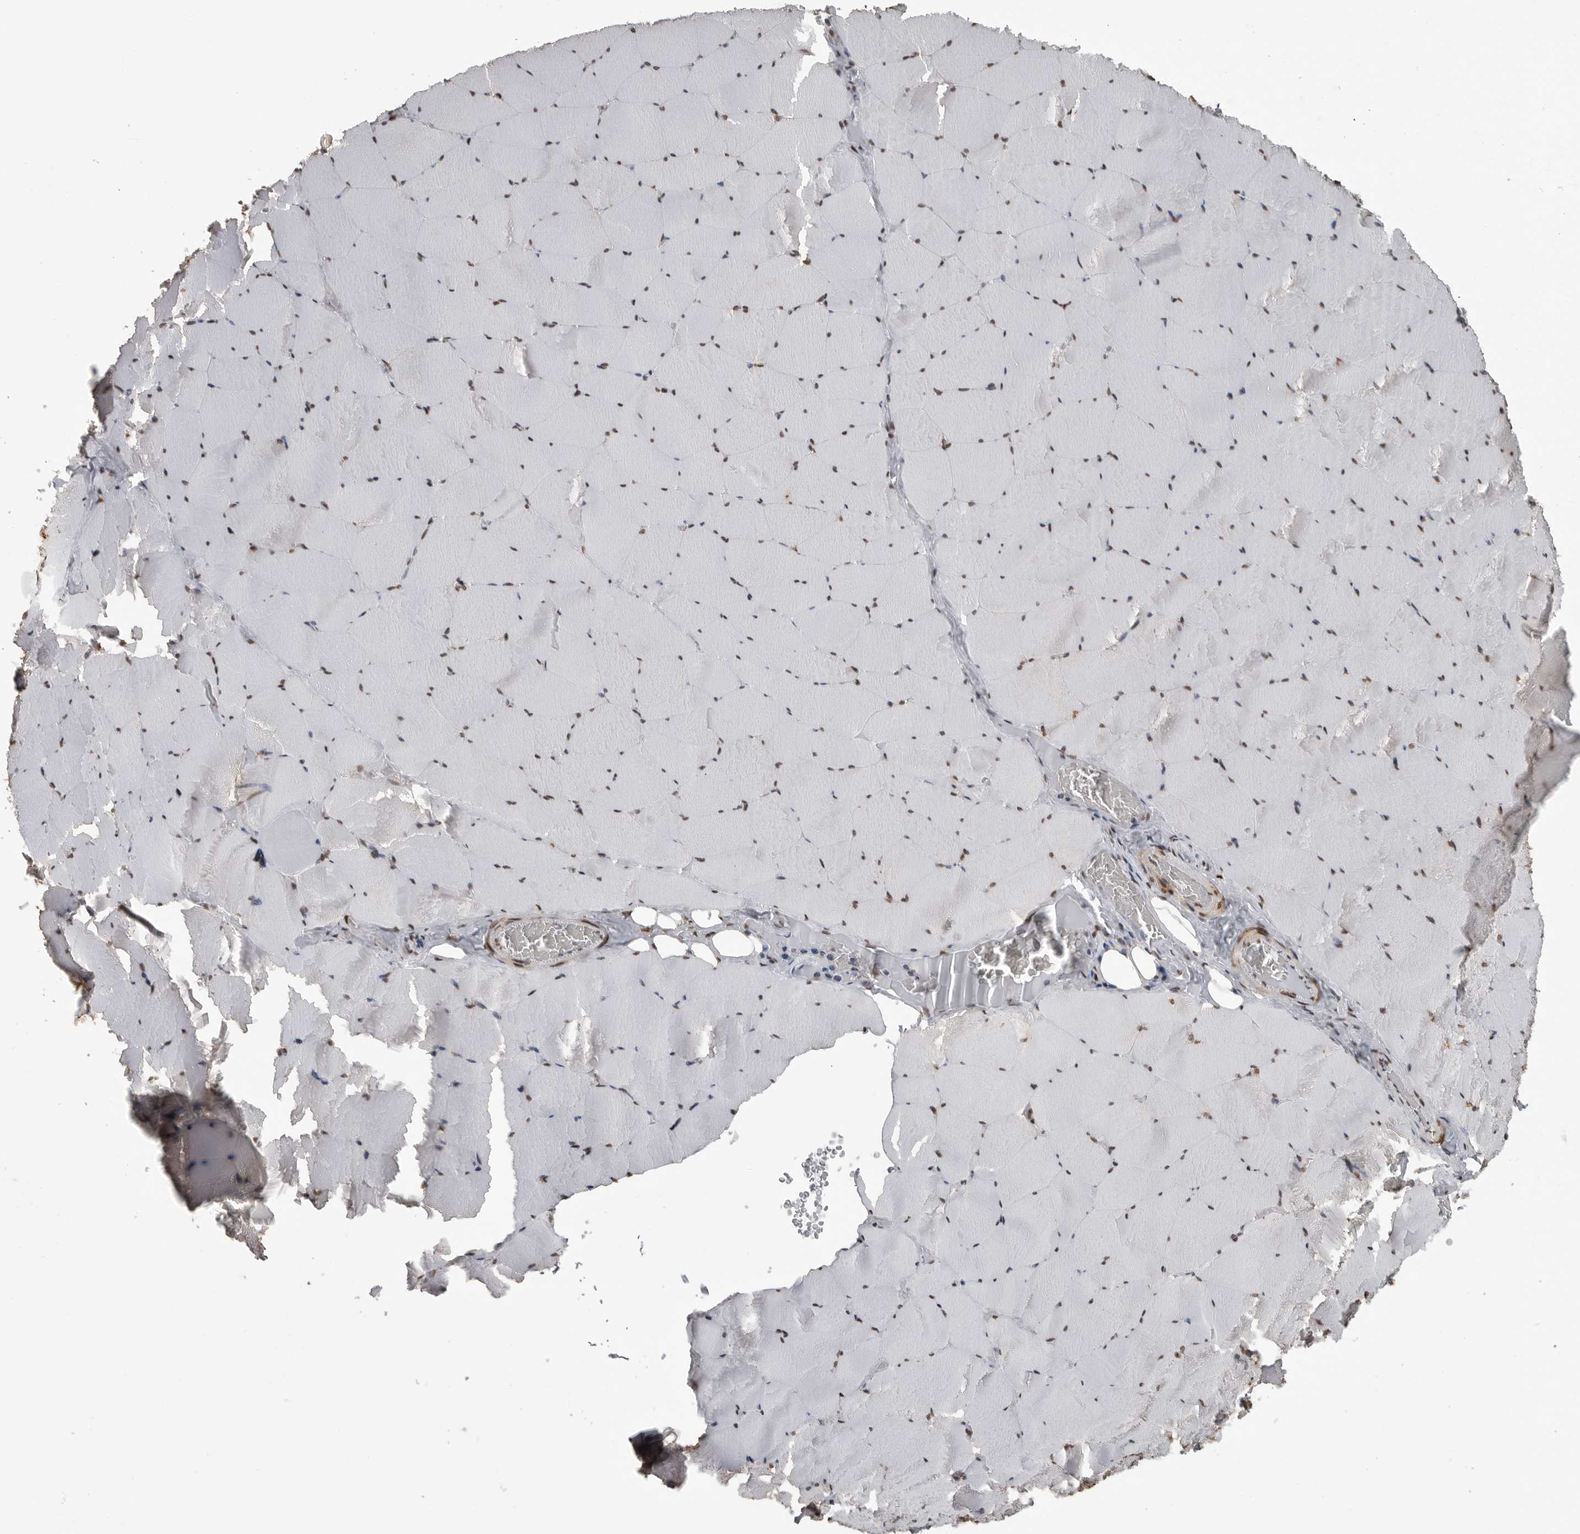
{"staining": {"intensity": "moderate", "quantity": "25%-75%", "location": "nuclear"}, "tissue": "skeletal muscle", "cell_type": "Myocytes", "image_type": "normal", "snomed": [{"axis": "morphology", "description": "Normal tissue, NOS"}, {"axis": "topography", "description": "Skeletal muscle"}], "caption": "Immunohistochemistry of unremarkable skeletal muscle reveals medium levels of moderate nuclear expression in approximately 25%-75% of myocytes. The protein of interest is shown in brown color, while the nuclei are stained blue.", "gene": "SMAD2", "patient": {"sex": "male", "age": 62}}